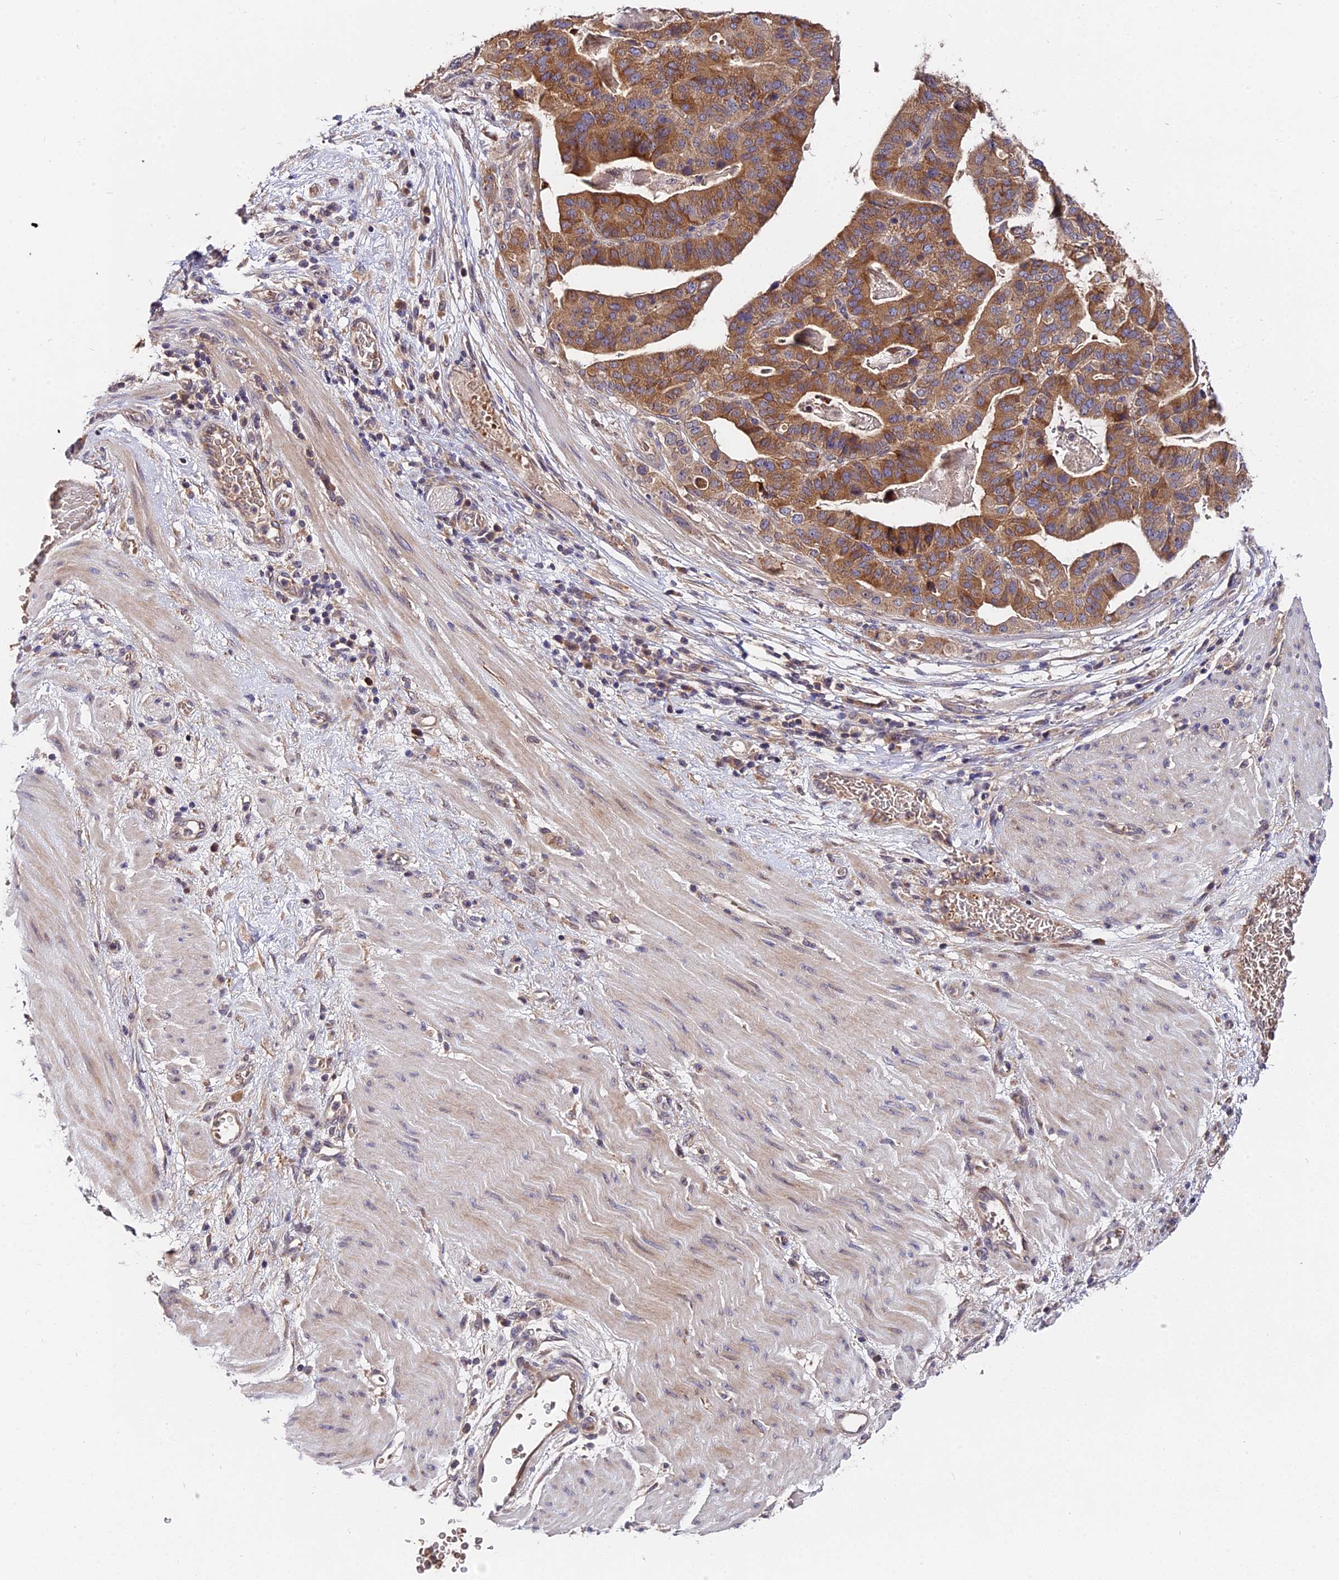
{"staining": {"intensity": "moderate", "quantity": ">75%", "location": "cytoplasmic/membranous"}, "tissue": "stomach cancer", "cell_type": "Tumor cells", "image_type": "cancer", "snomed": [{"axis": "morphology", "description": "Adenocarcinoma, NOS"}, {"axis": "topography", "description": "Stomach"}], "caption": "Immunohistochemical staining of stomach cancer displays medium levels of moderate cytoplasmic/membranous positivity in about >75% of tumor cells.", "gene": "TRMT1", "patient": {"sex": "male", "age": 48}}